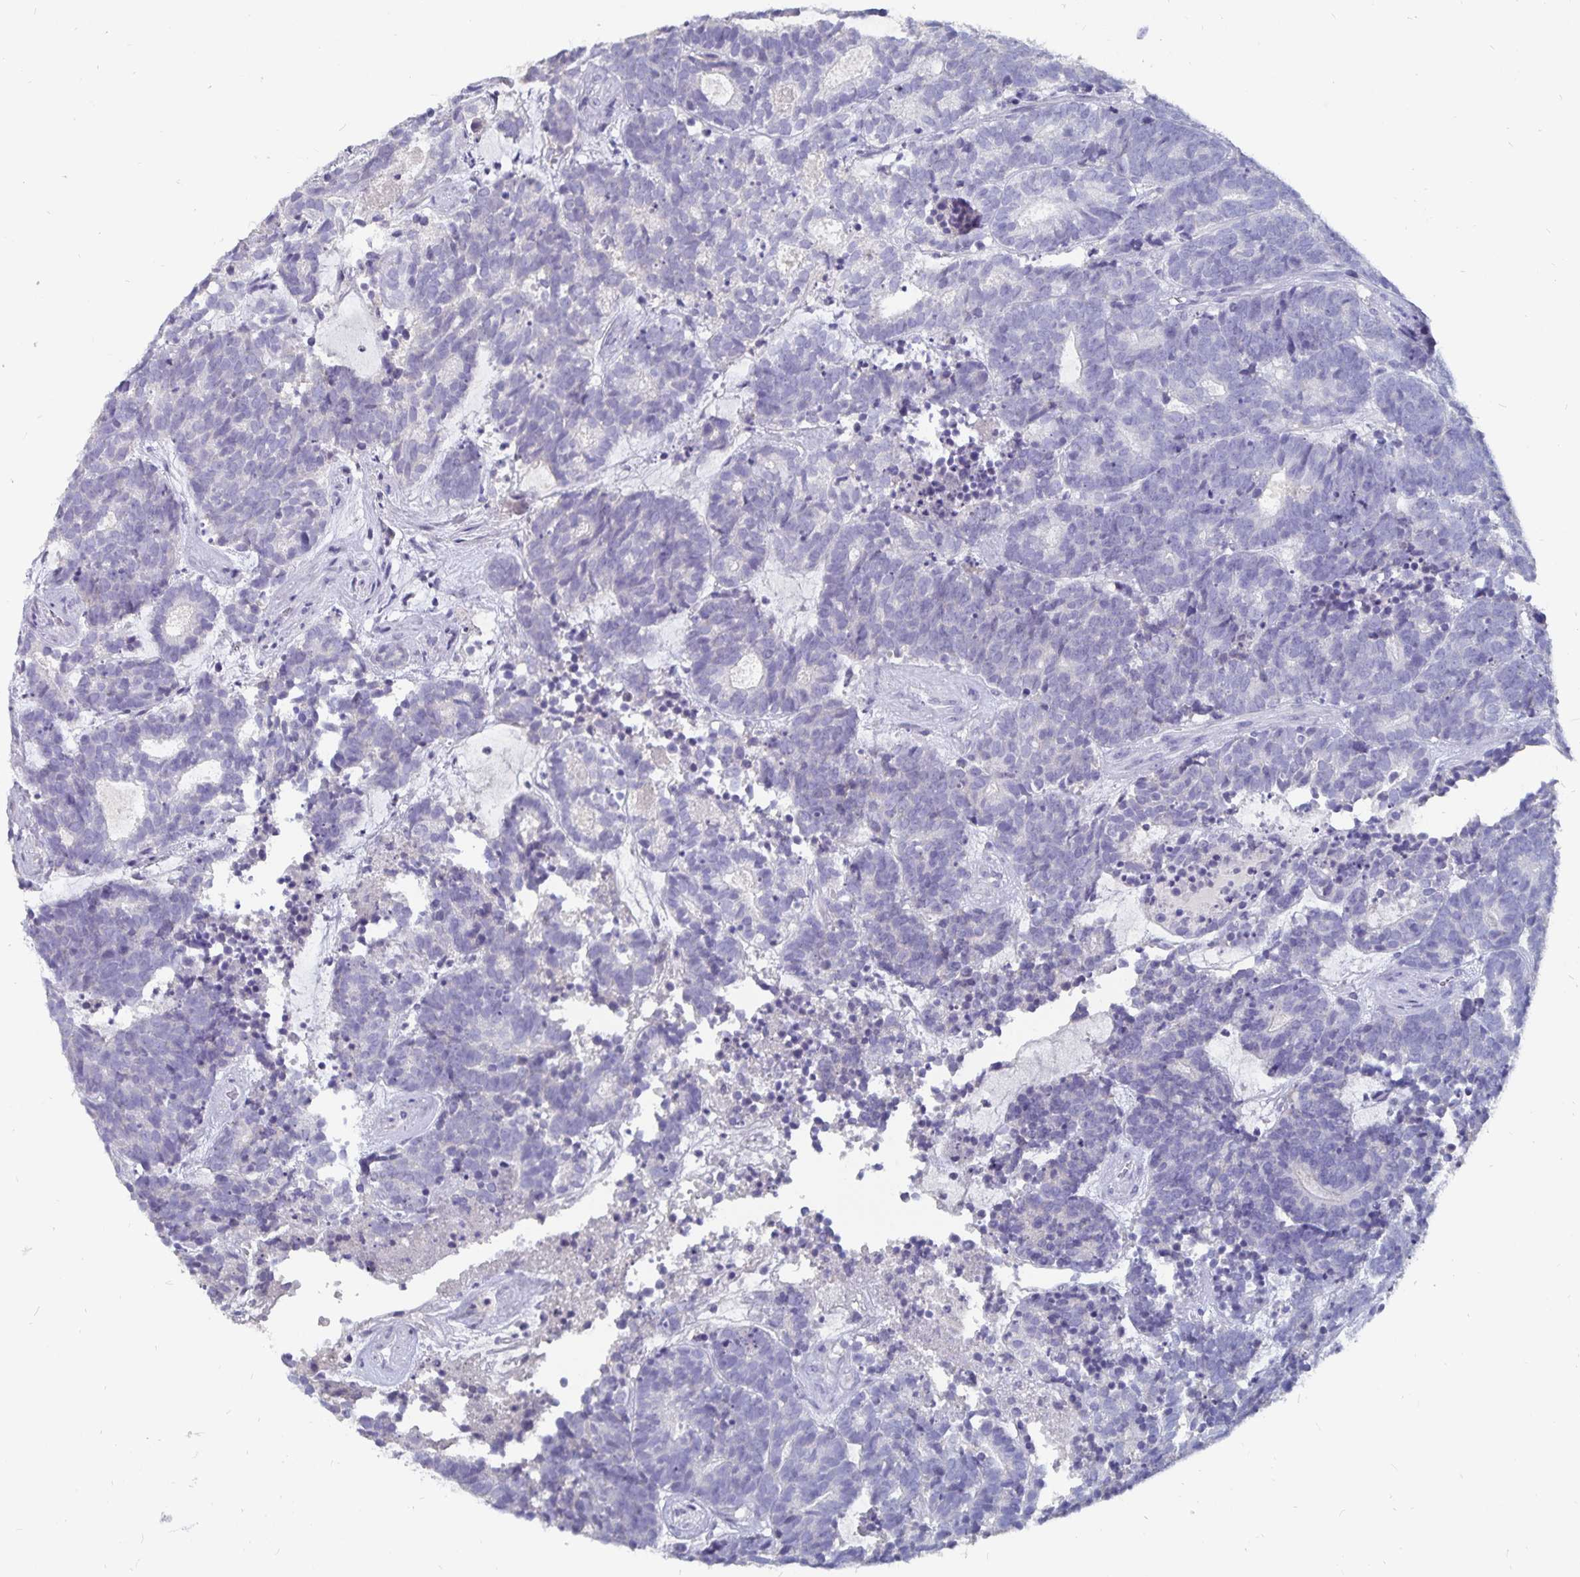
{"staining": {"intensity": "negative", "quantity": "none", "location": "none"}, "tissue": "head and neck cancer", "cell_type": "Tumor cells", "image_type": "cancer", "snomed": [{"axis": "morphology", "description": "Adenocarcinoma, NOS"}, {"axis": "topography", "description": "Head-Neck"}], "caption": "Human adenocarcinoma (head and neck) stained for a protein using IHC exhibits no expression in tumor cells.", "gene": "CFAP69", "patient": {"sex": "female", "age": 81}}